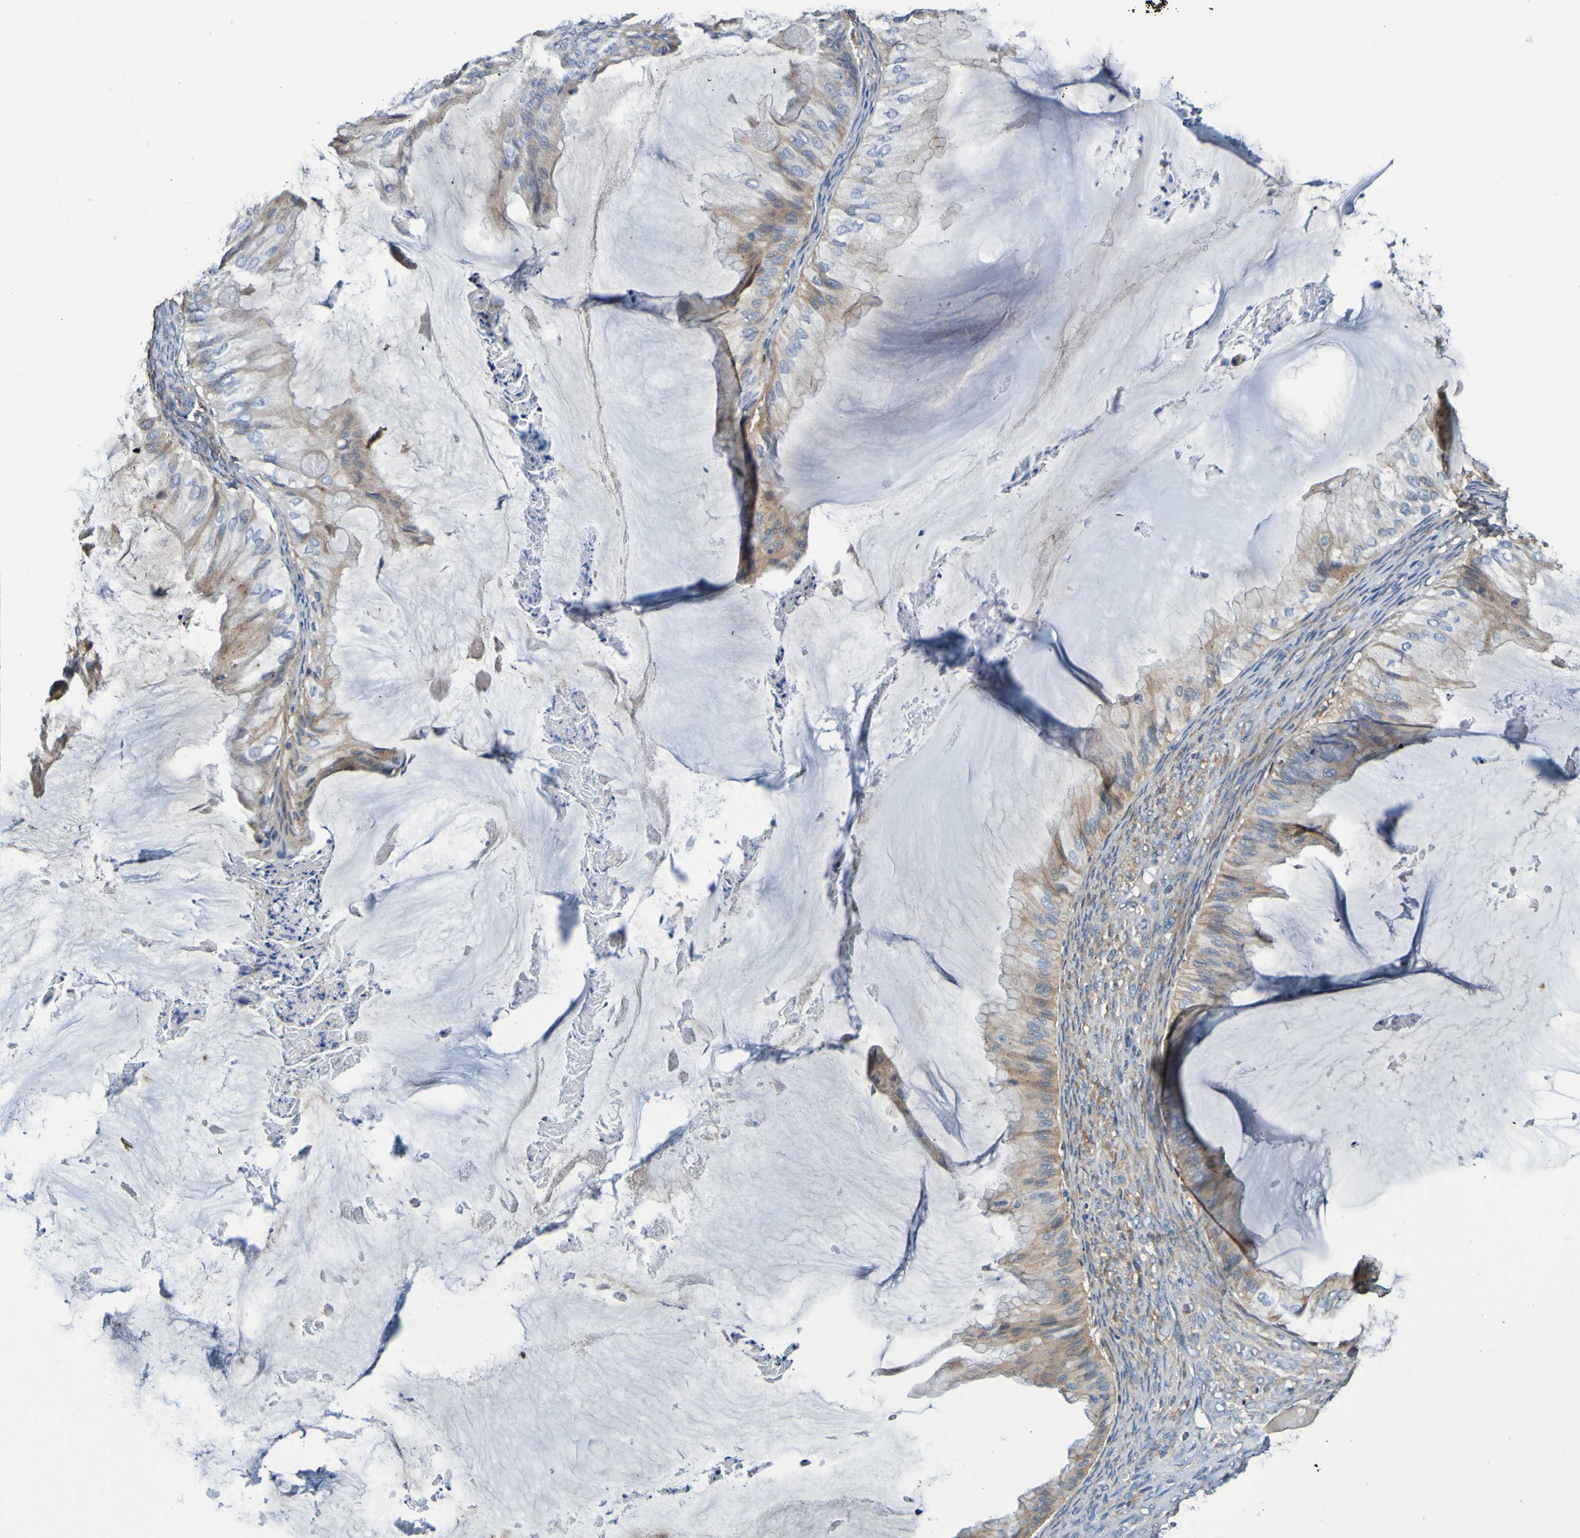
{"staining": {"intensity": "weak", "quantity": ">75%", "location": "cytoplasmic/membranous"}, "tissue": "ovarian cancer", "cell_type": "Tumor cells", "image_type": "cancer", "snomed": [{"axis": "morphology", "description": "Cystadenocarcinoma, mucinous, NOS"}, {"axis": "topography", "description": "Ovary"}], "caption": "Protein expression analysis of mucinous cystadenocarcinoma (ovarian) demonstrates weak cytoplasmic/membranous expression in about >75% of tumor cells.", "gene": "METAP2", "patient": {"sex": "female", "age": 61}}